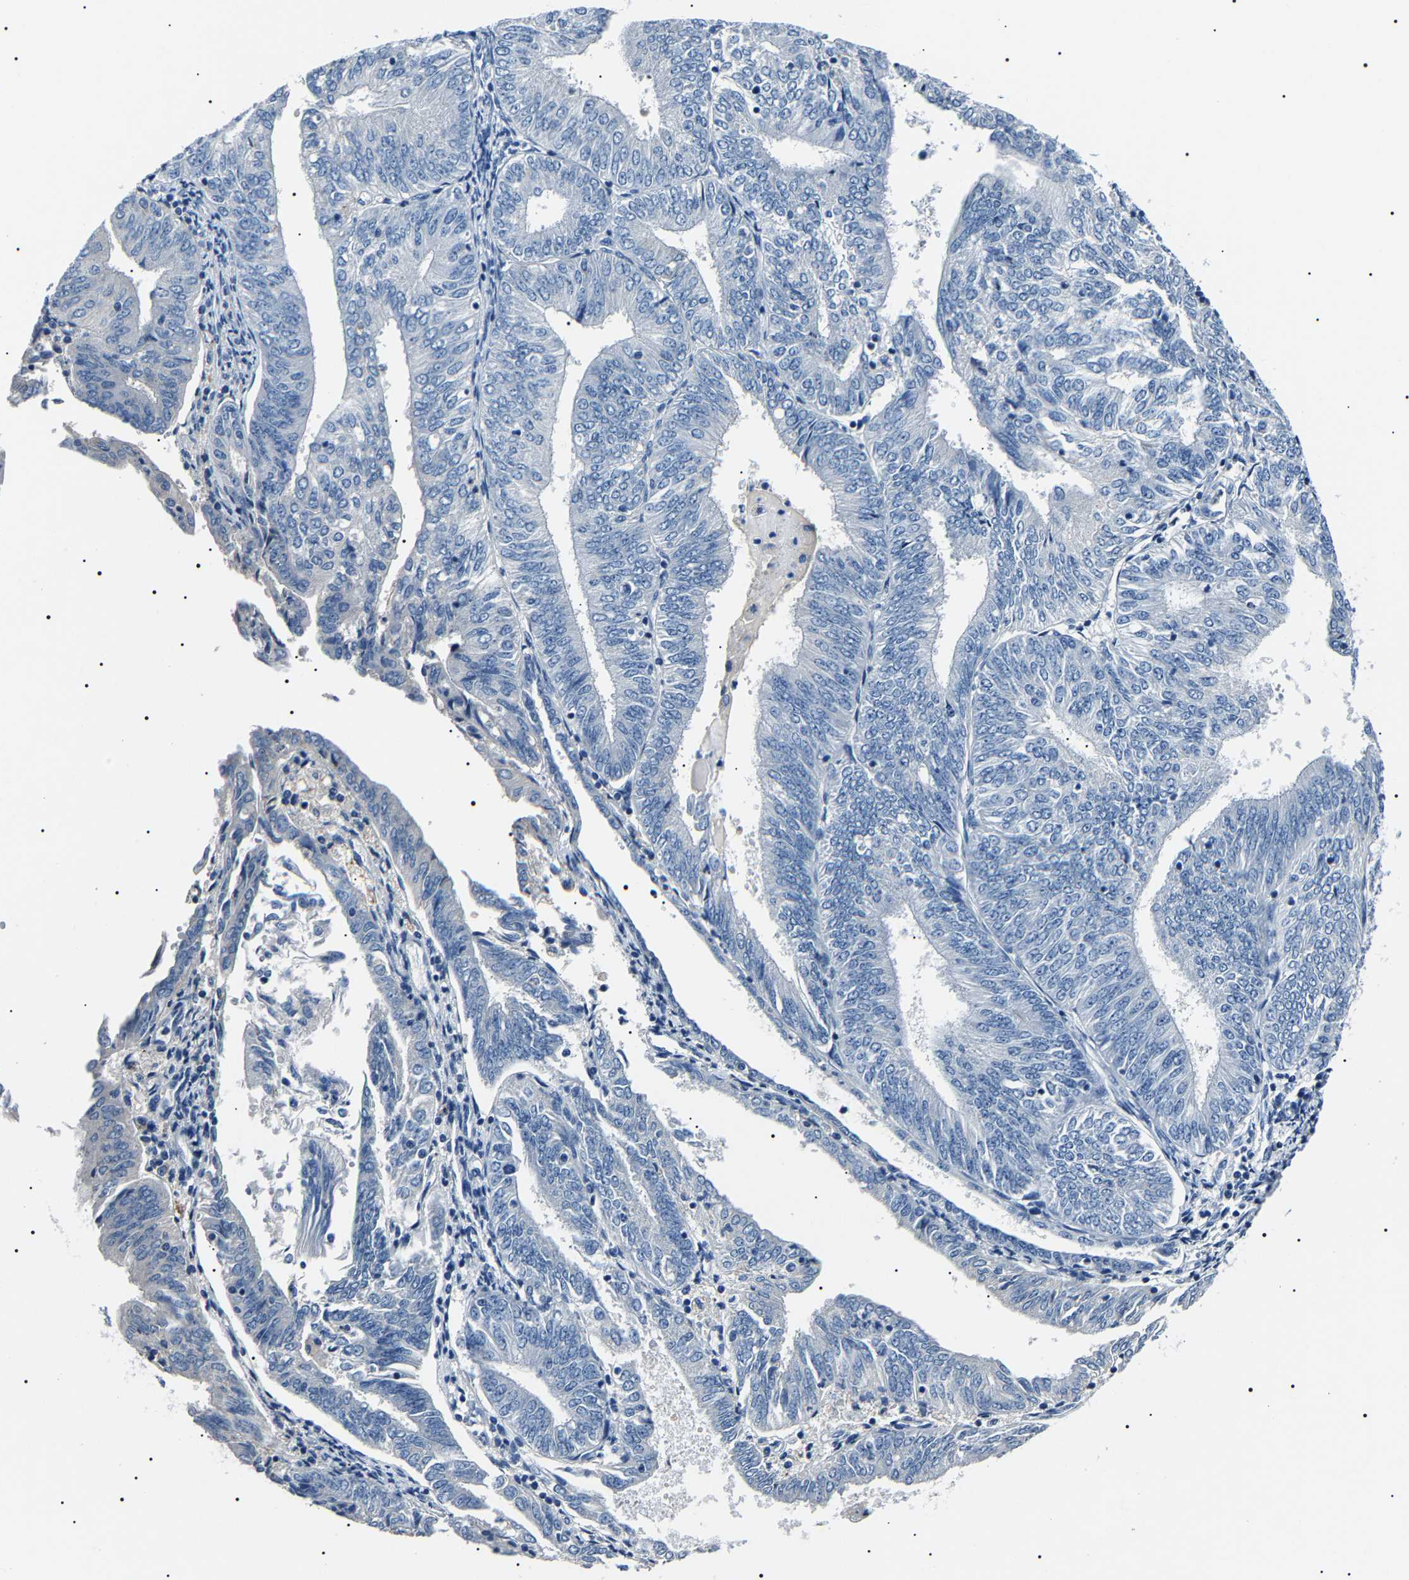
{"staining": {"intensity": "negative", "quantity": "none", "location": "none"}, "tissue": "endometrial cancer", "cell_type": "Tumor cells", "image_type": "cancer", "snomed": [{"axis": "morphology", "description": "Adenocarcinoma, NOS"}, {"axis": "topography", "description": "Endometrium"}], "caption": "An image of human endometrial cancer is negative for staining in tumor cells.", "gene": "KLK15", "patient": {"sex": "female", "age": 58}}